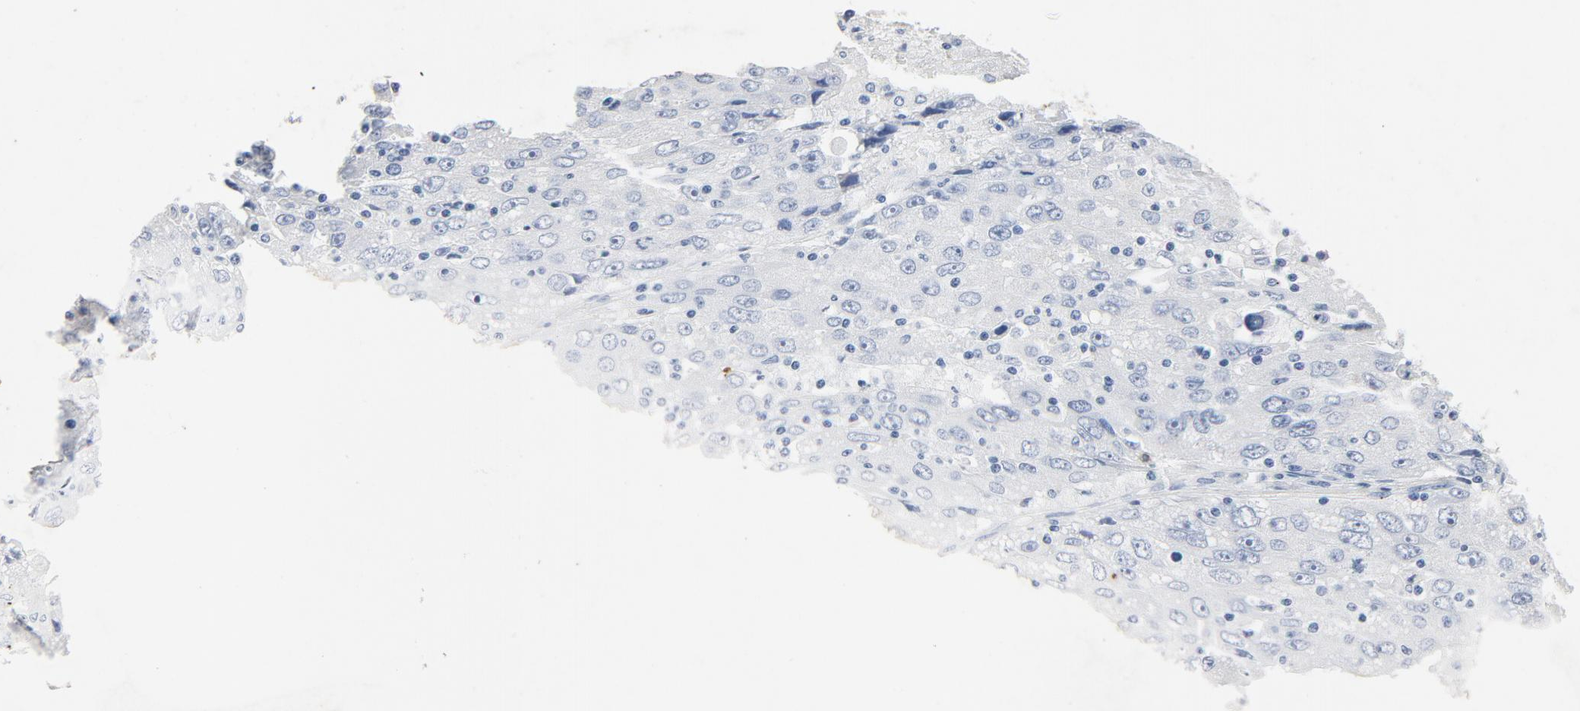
{"staining": {"intensity": "negative", "quantity": "none", "location": "none"}, "tissue": "liver cancer", "cell_type": "Tumor cells", "image_type": "cancer", "snomed": [{"axis": "morphology", "description": "Carcinoma, Hepatocellular, NOS"}, {"axis": "topography", "description": "Liver"}], "caption": "This is an immunohistochemistry (IHC) histopathology image of liver cancer. There is no expression in tumor cells.", "gene": "PTPRB", "patient": {"sex": "male", "age": 49}}